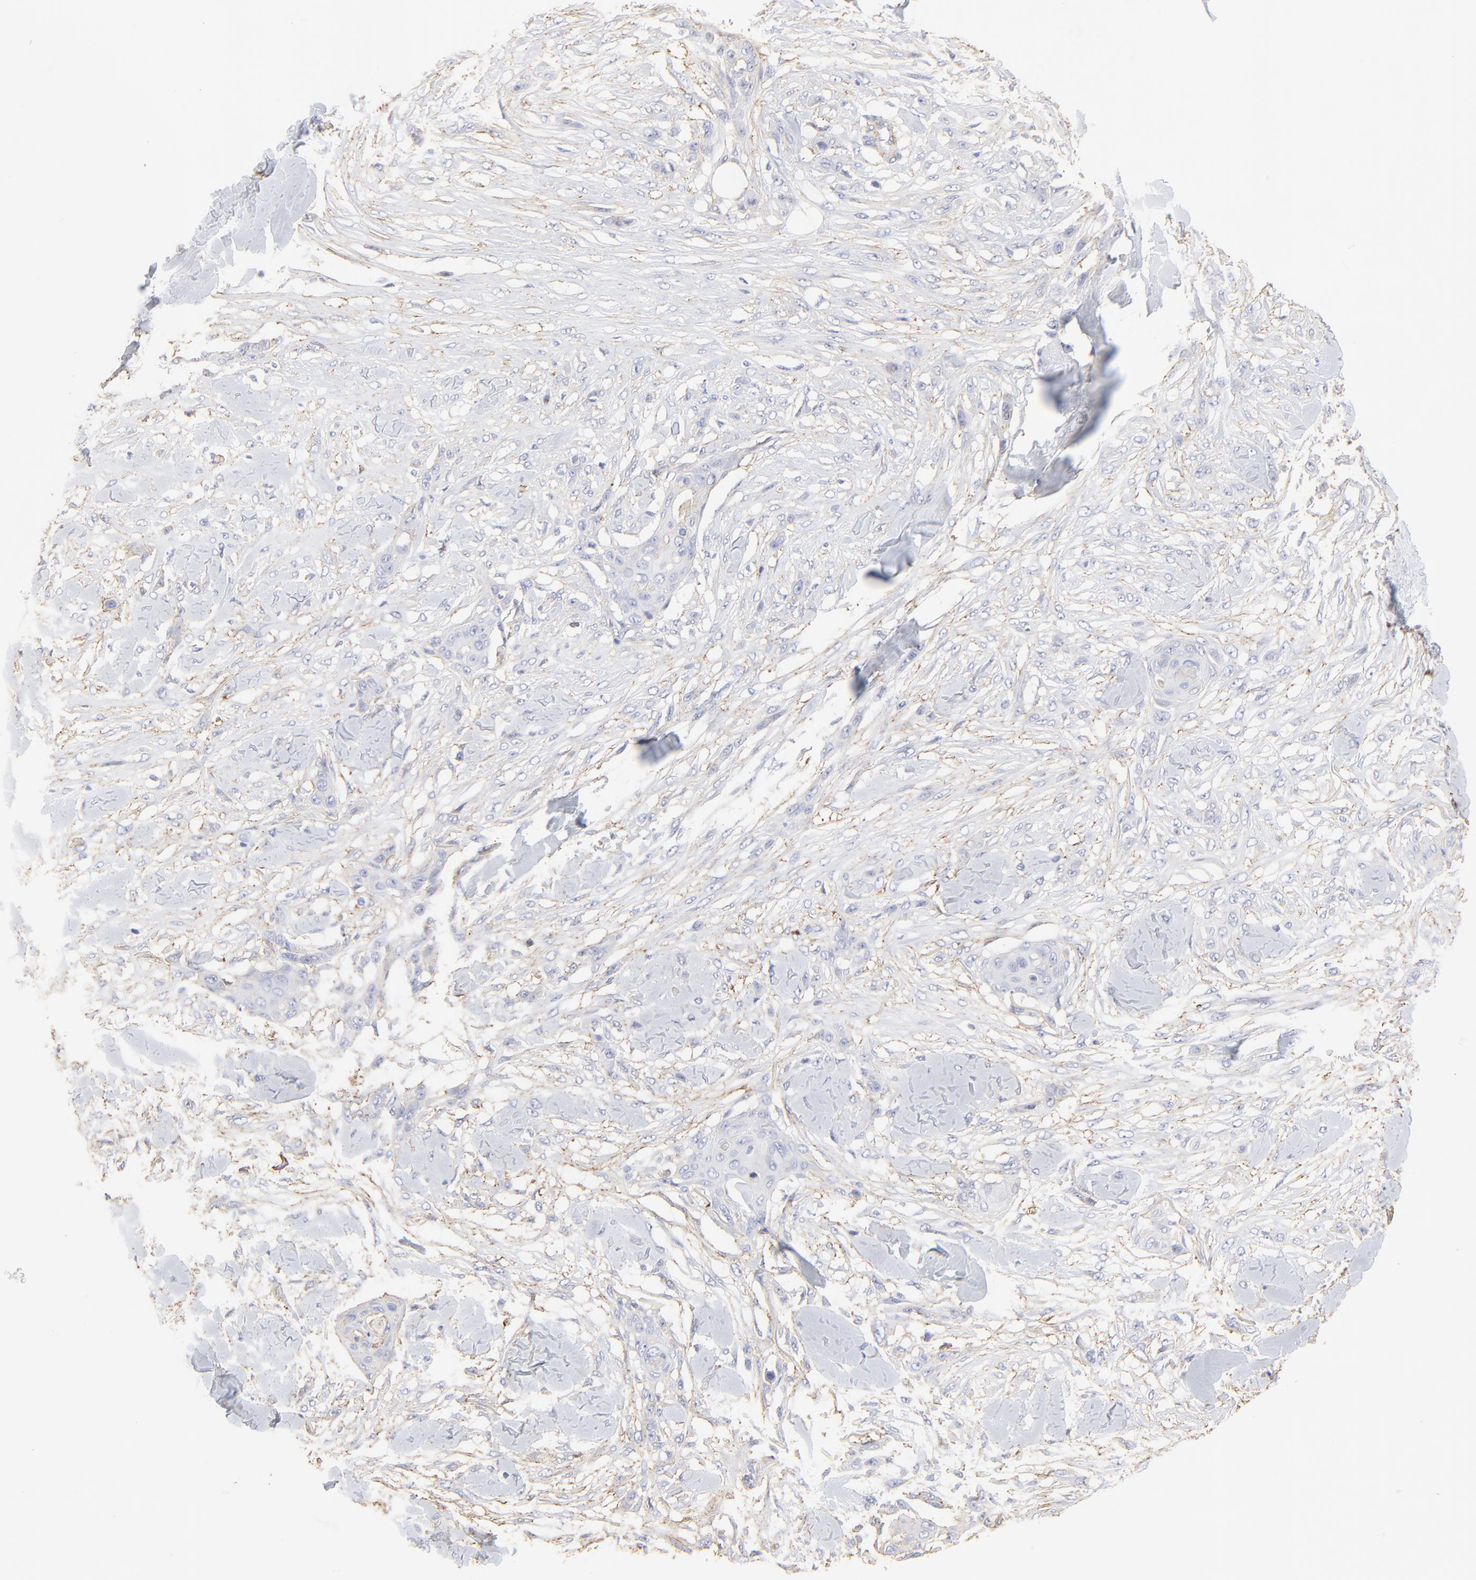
{"staining": {"intensity": "negative", "quantity": "none", "location": "none"}, "tissue": "skin cancer", "cell_type": "Tumor cells", "image_type": "cancer", "snomed": [{"axis": "morphology", "description": "Squamous cell carcinoma, NOS"}, {"axis": "topography", "description": "Skin"}], "caption": "Tumor cells show no significant expression in skin cancer. (DAB (3,3'-diaminobenzidine) immunohistochemistry (IHC), high magnification).", "gene": "ANXA6", "patient": {"sex": "female", "age": 59}}